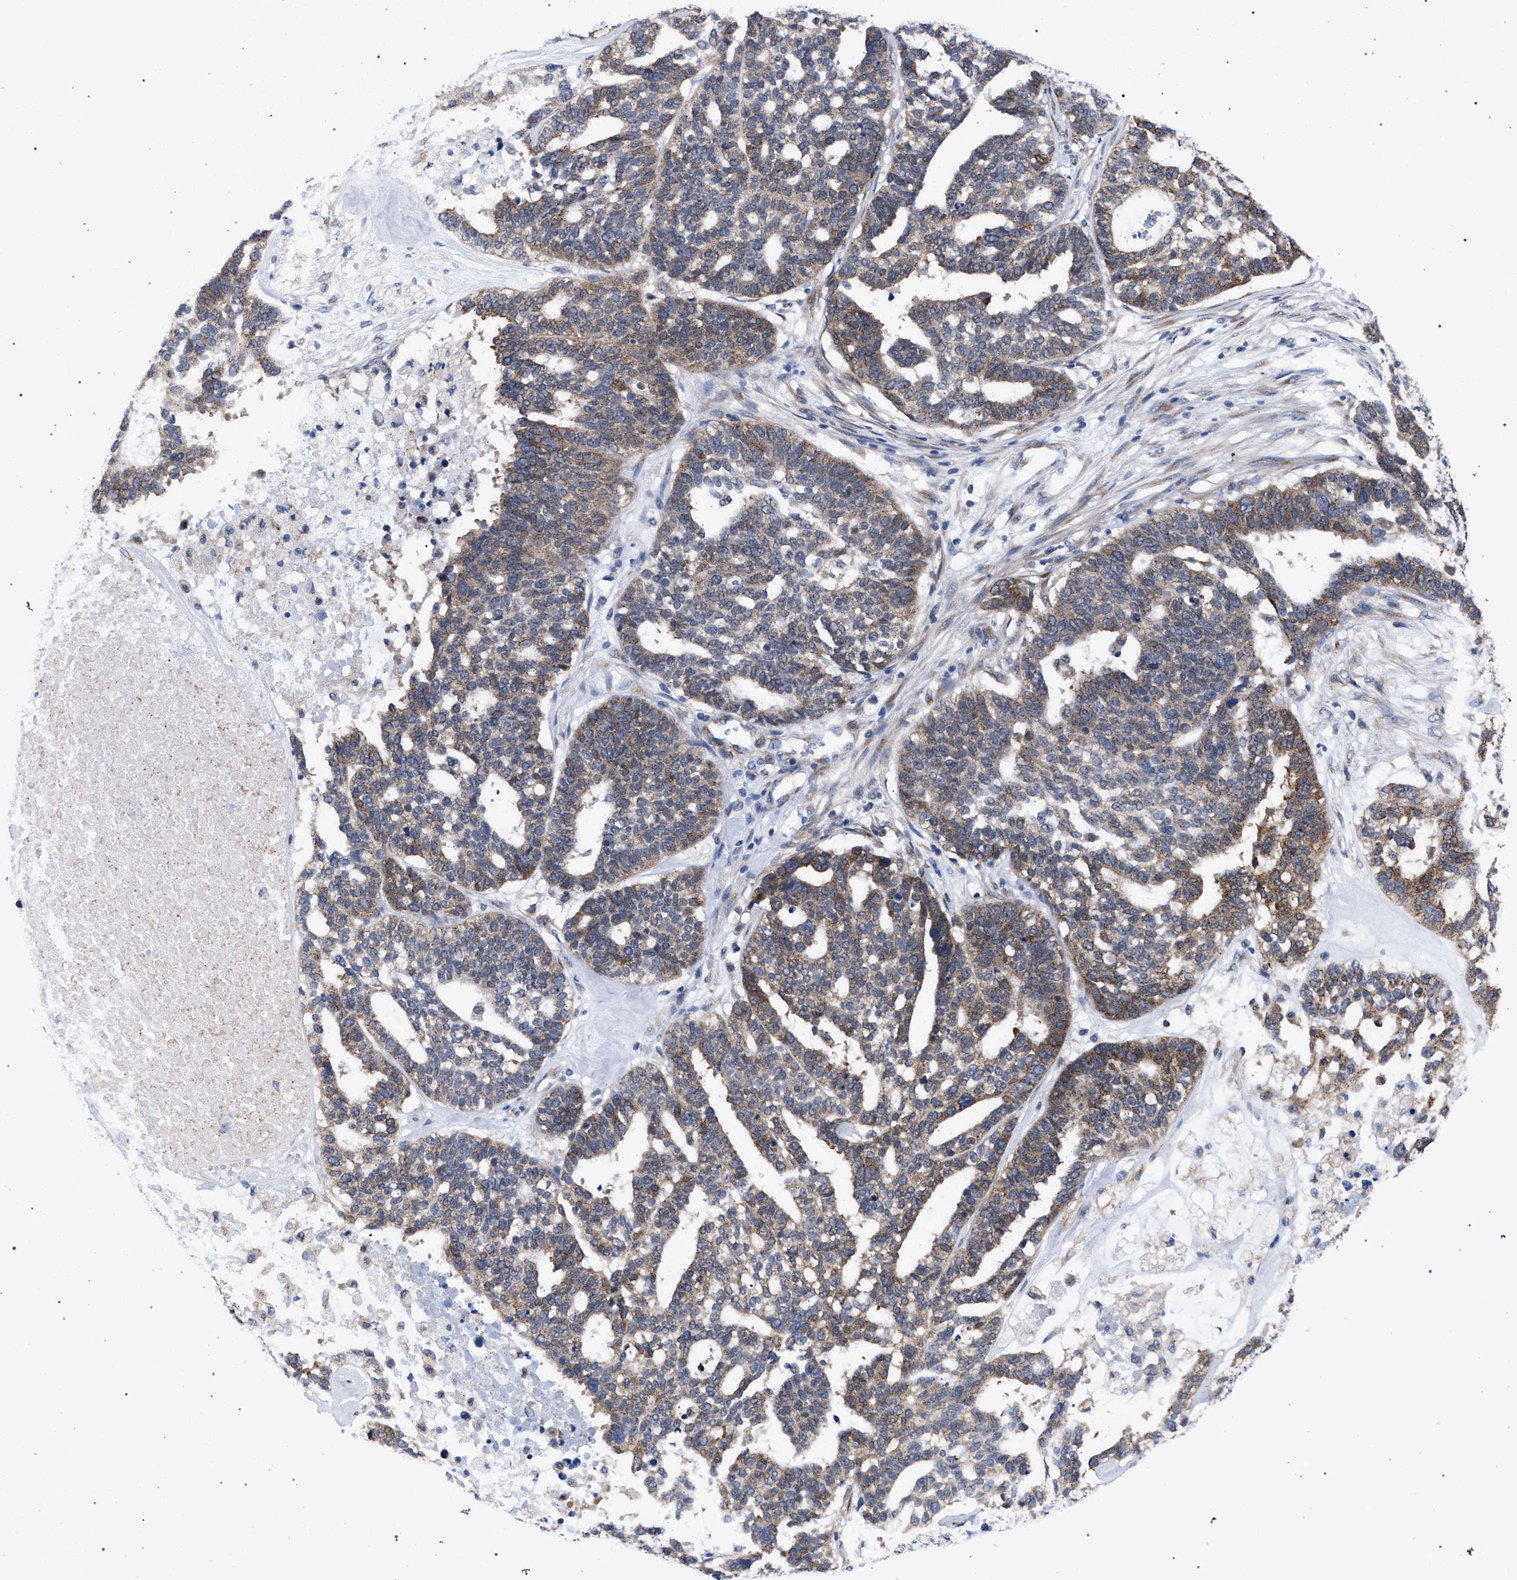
{"staining": {"intensity": "moderate", "quantity": ">75%", "location": "cytoplasmic/membranous"}, "tissue": "ovarian cancer", "cell_type": "Tumor cells", "image_type": "cancer", "snomed": [{"axis": "morphology", "description": "Cystadenocarcinoma, serous, NOS"}, {"axis": "topography", "description": "Ovary"}], "caption": "Protein staining of ovarian serous cystadenocarcinoma tissue shows moderate cytoplasmic/membranous positivity in approximately >75% of tumor cells.", "gene": "GOLGA2", "patient": {"sex": "female", "age": 59}}